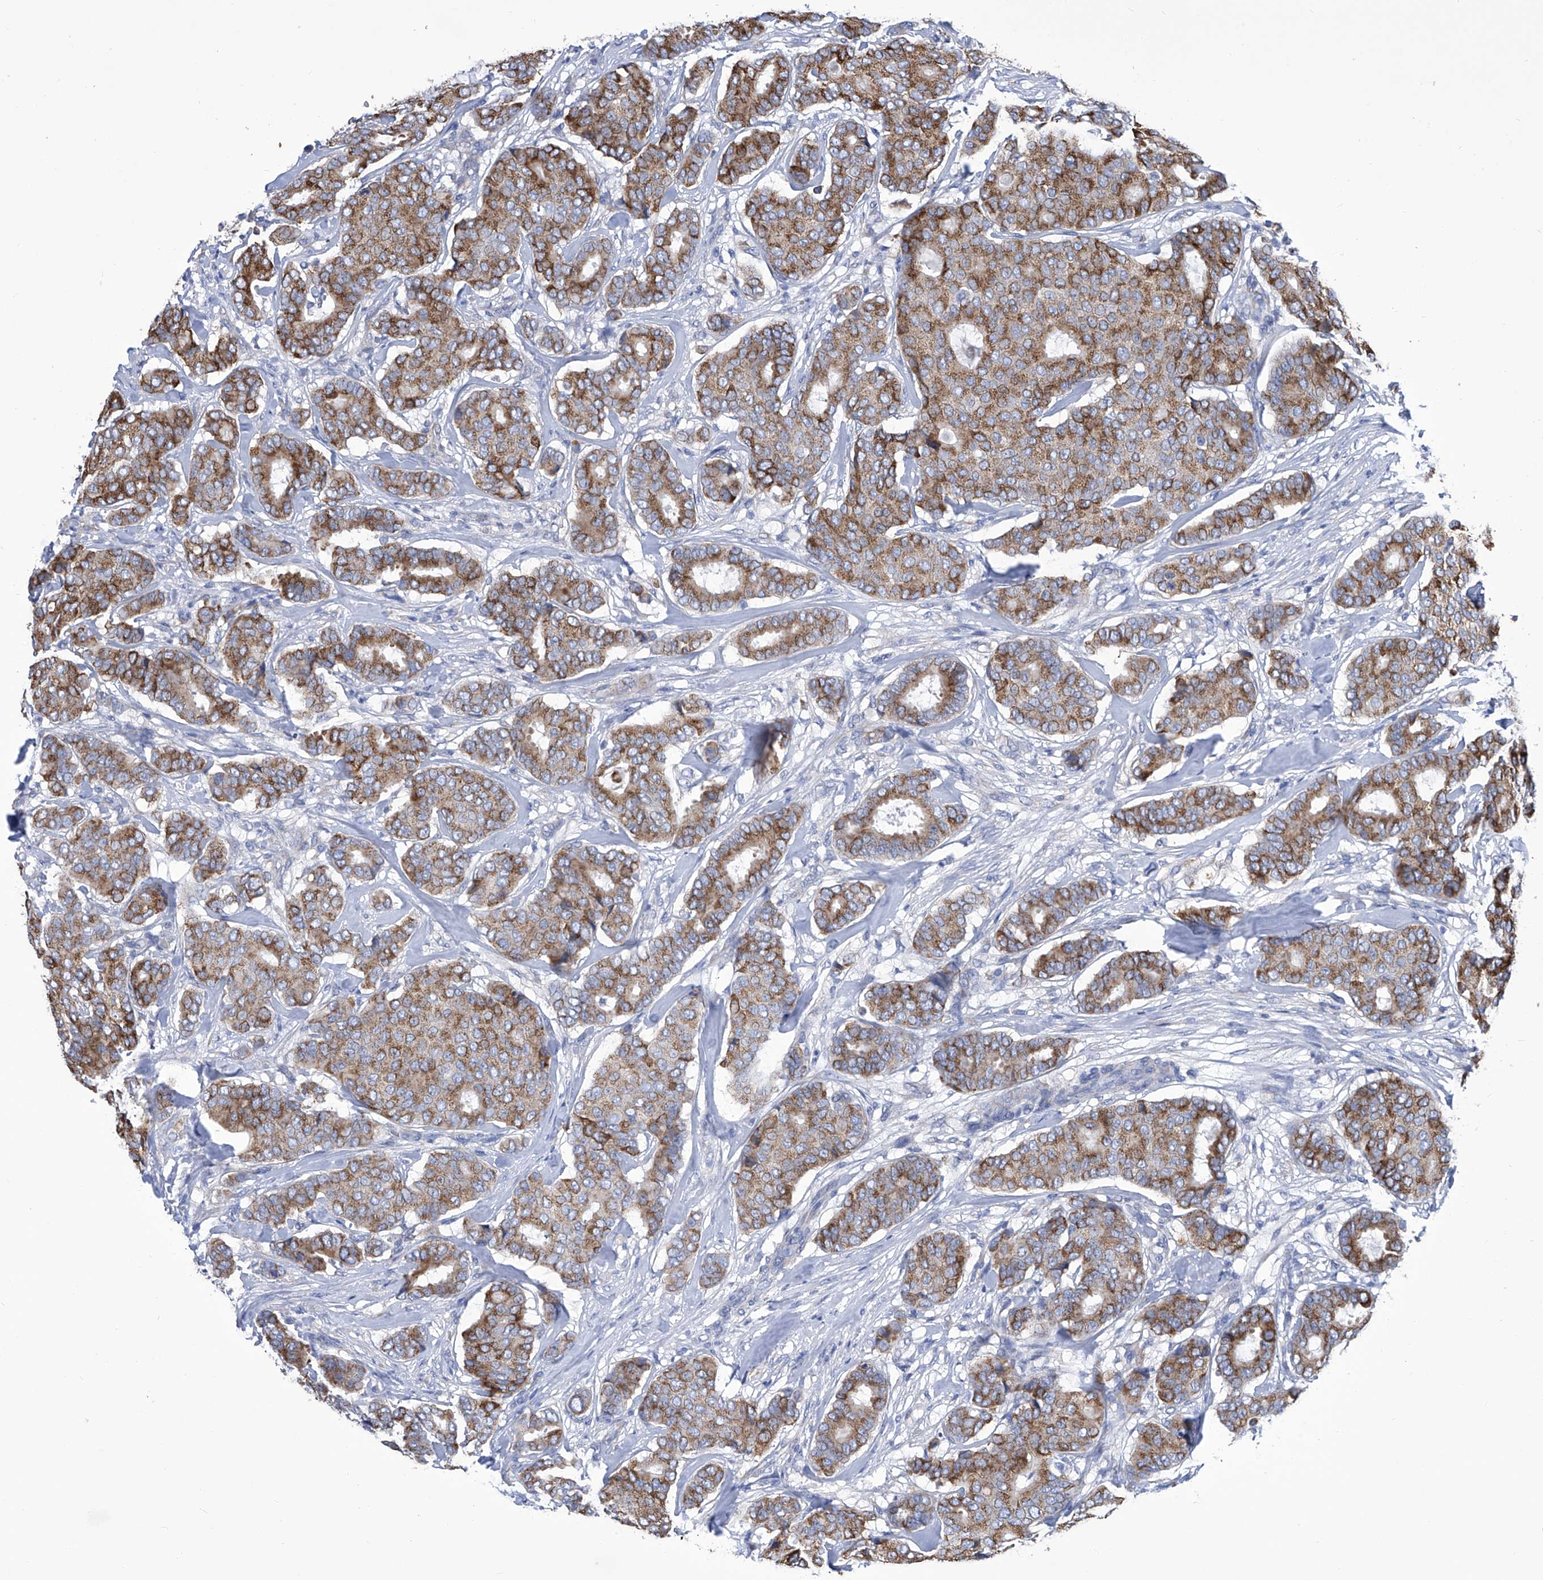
{"staining": {"intensity": "moderate", "quantity": ">75%", "location": "cytoplasmic/membranous"}, "tissue": "breast cancer", "cell_type": "Tumor cells", "image_type": "cancer", "snomed": [{"axis": "morphology", "description": "Duct carcinoma"}, {"axis": "topography", "description": "Breast"}], "caption": "The histopathology image reveals staining of breast cancer (infiltrating ductal carcinoma), revealing moderate cytoplasmic/membranous protein positivity (brown color) within tumor cells.", "gene": "TJAP1", "patient": {"sex": "female", "age": 75}}